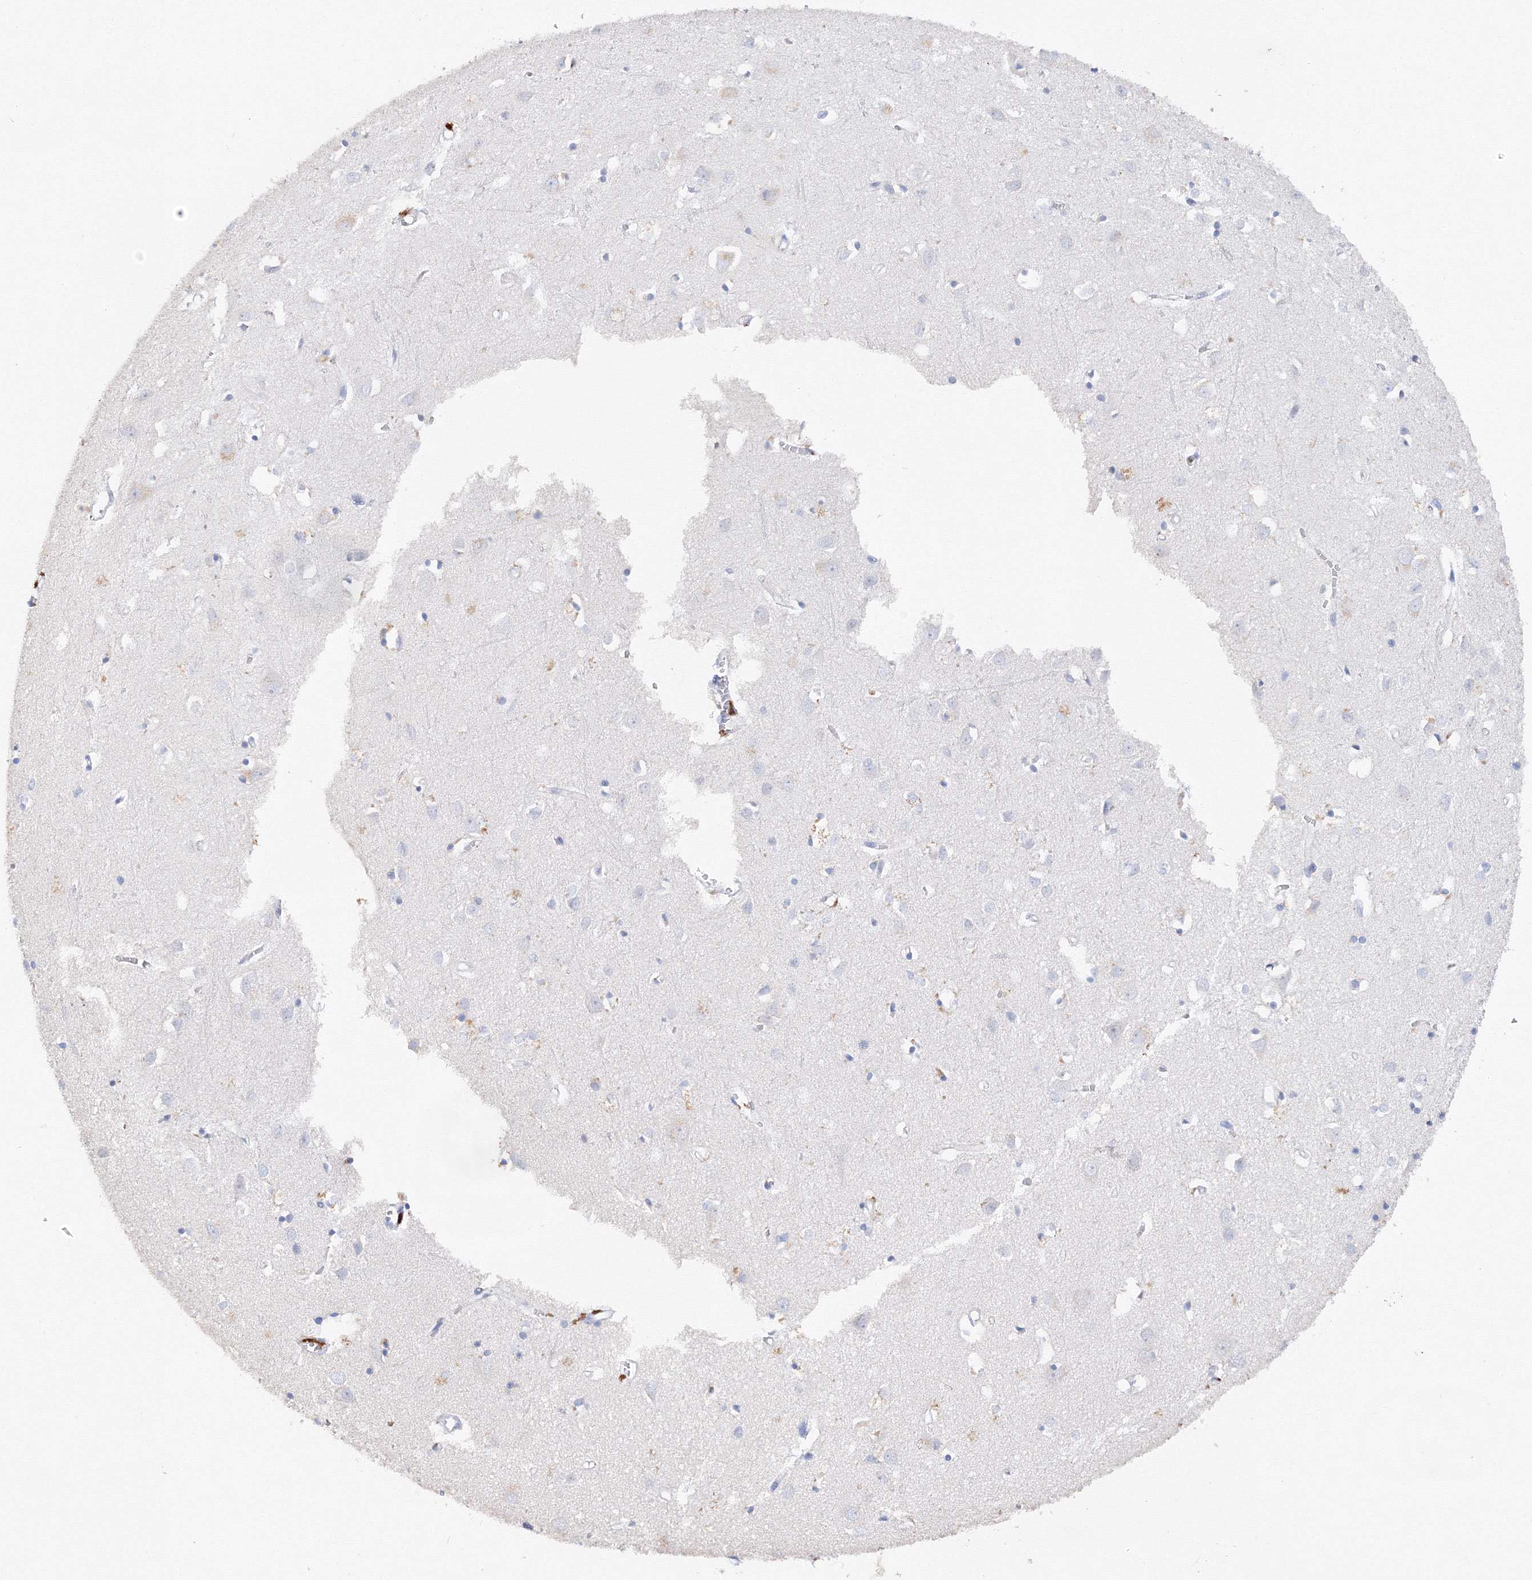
{"staining": {"intensity": "weak", "quantity": "25%-75%", "location": "cytoplasmic/membranous"}, "tissue": "cerebral cortex", "cell_type": "Endothelial cells", "image_type": "normal", "snomed": [{"axis": "morphology", "description": "Normal tissue, NOS"}, {"axis": "topography", "description": "Cerebral cortex"}], "caption": "Immunohistochemistry (IHC) of unremarkable human cerebral cortex exhibits low levels of weak cytoplasmic/membranous expression in approximately 25%-75% of endothelial cells.", "gene": "TAMM41", "patient": {"sex": "female", "age": 64}}